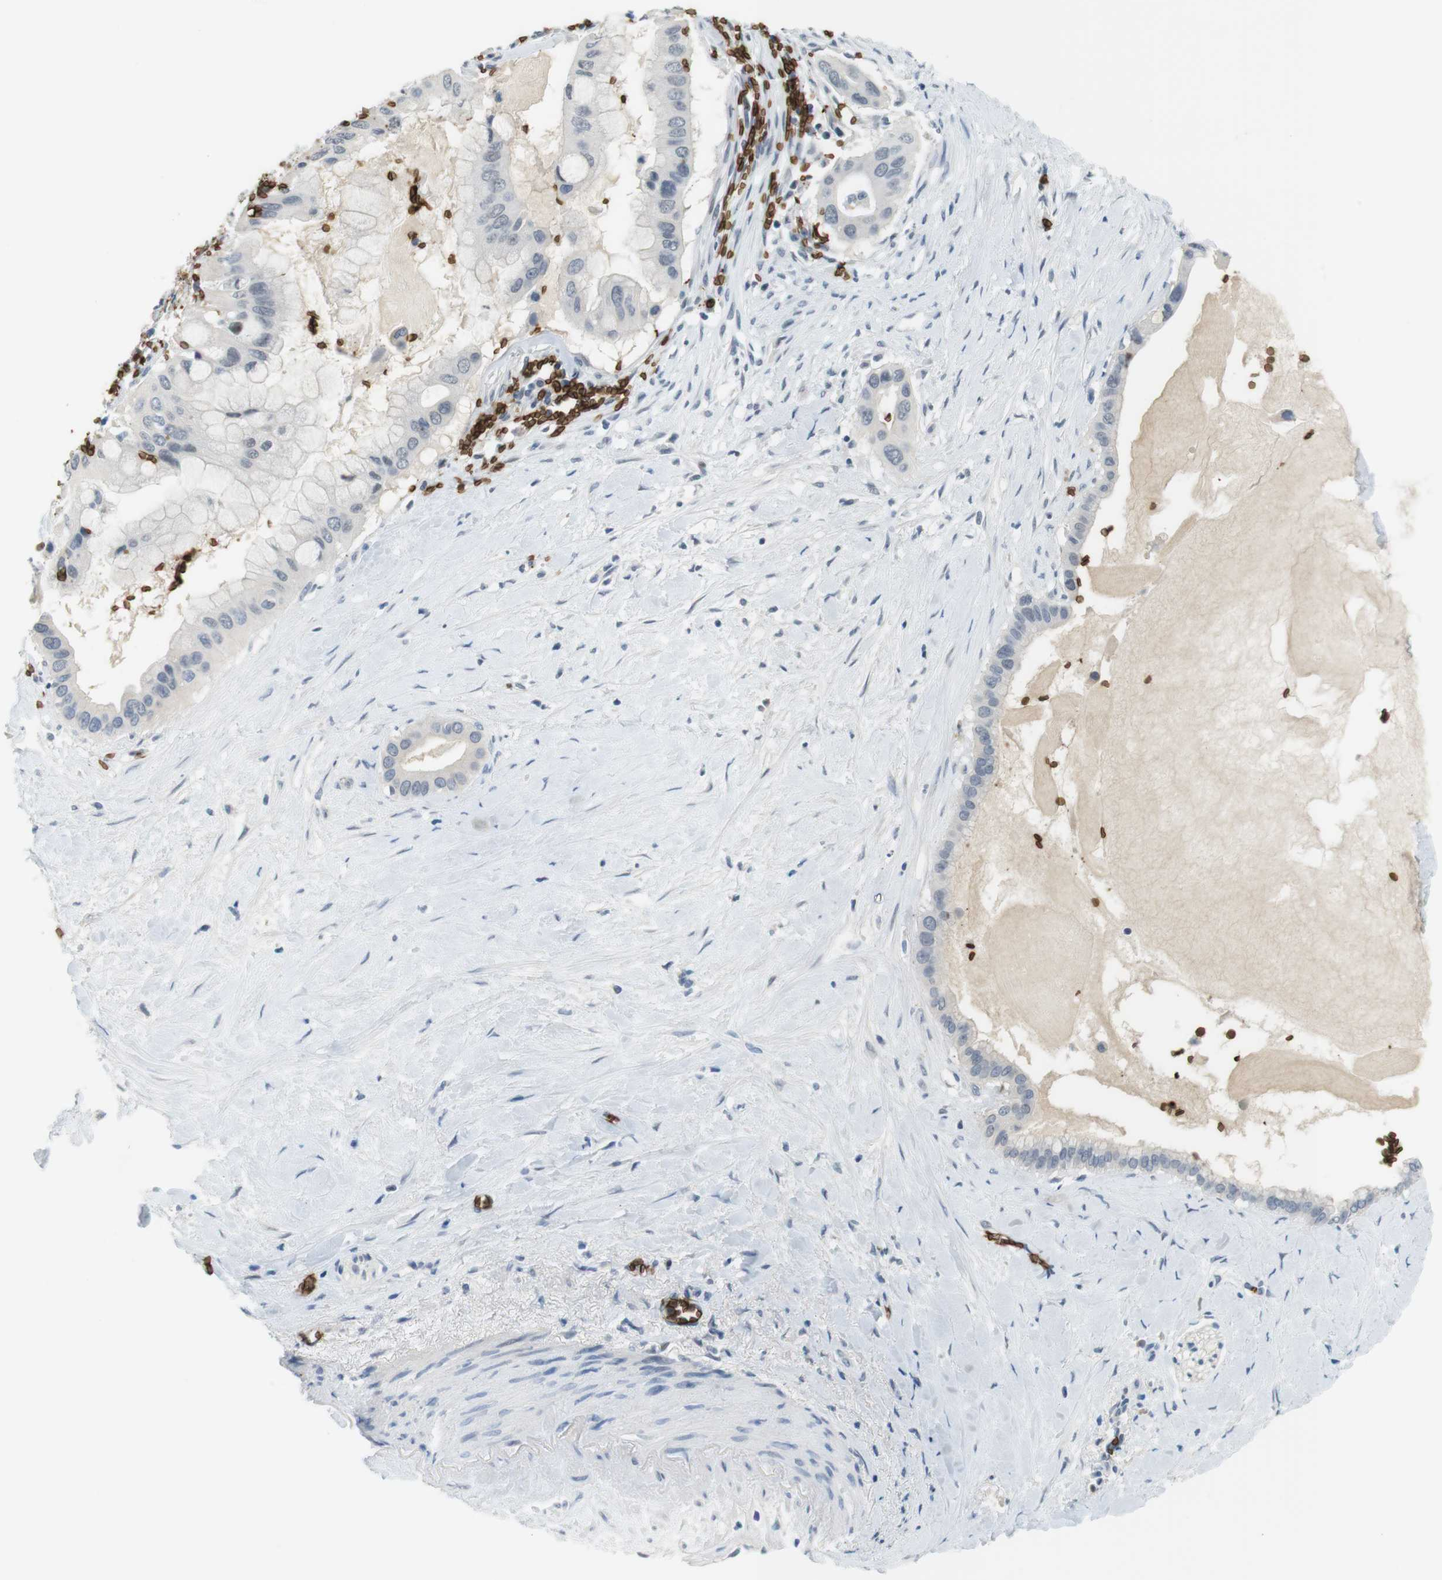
{"staining": {"intensity": "negative", "quantity": "none", "location": "none"}, "tissue": "pancreatic cancer", "cell_type": "Tumor cells", "image_type": "cancer", "snomed": [{"axis": "morphology", "description": "Adenocarcinoma, NOS"}, {"axis": "topography", "description": "Pancreas"}], "caption": "Immunohistochemical staining of pancreatic adenocarcinoma demonstrates no significant expression in tumor cells. Nuclei are stained in blue.", "gene": "SLC4A1", "patient": {"sex": "male", "age": 55}}